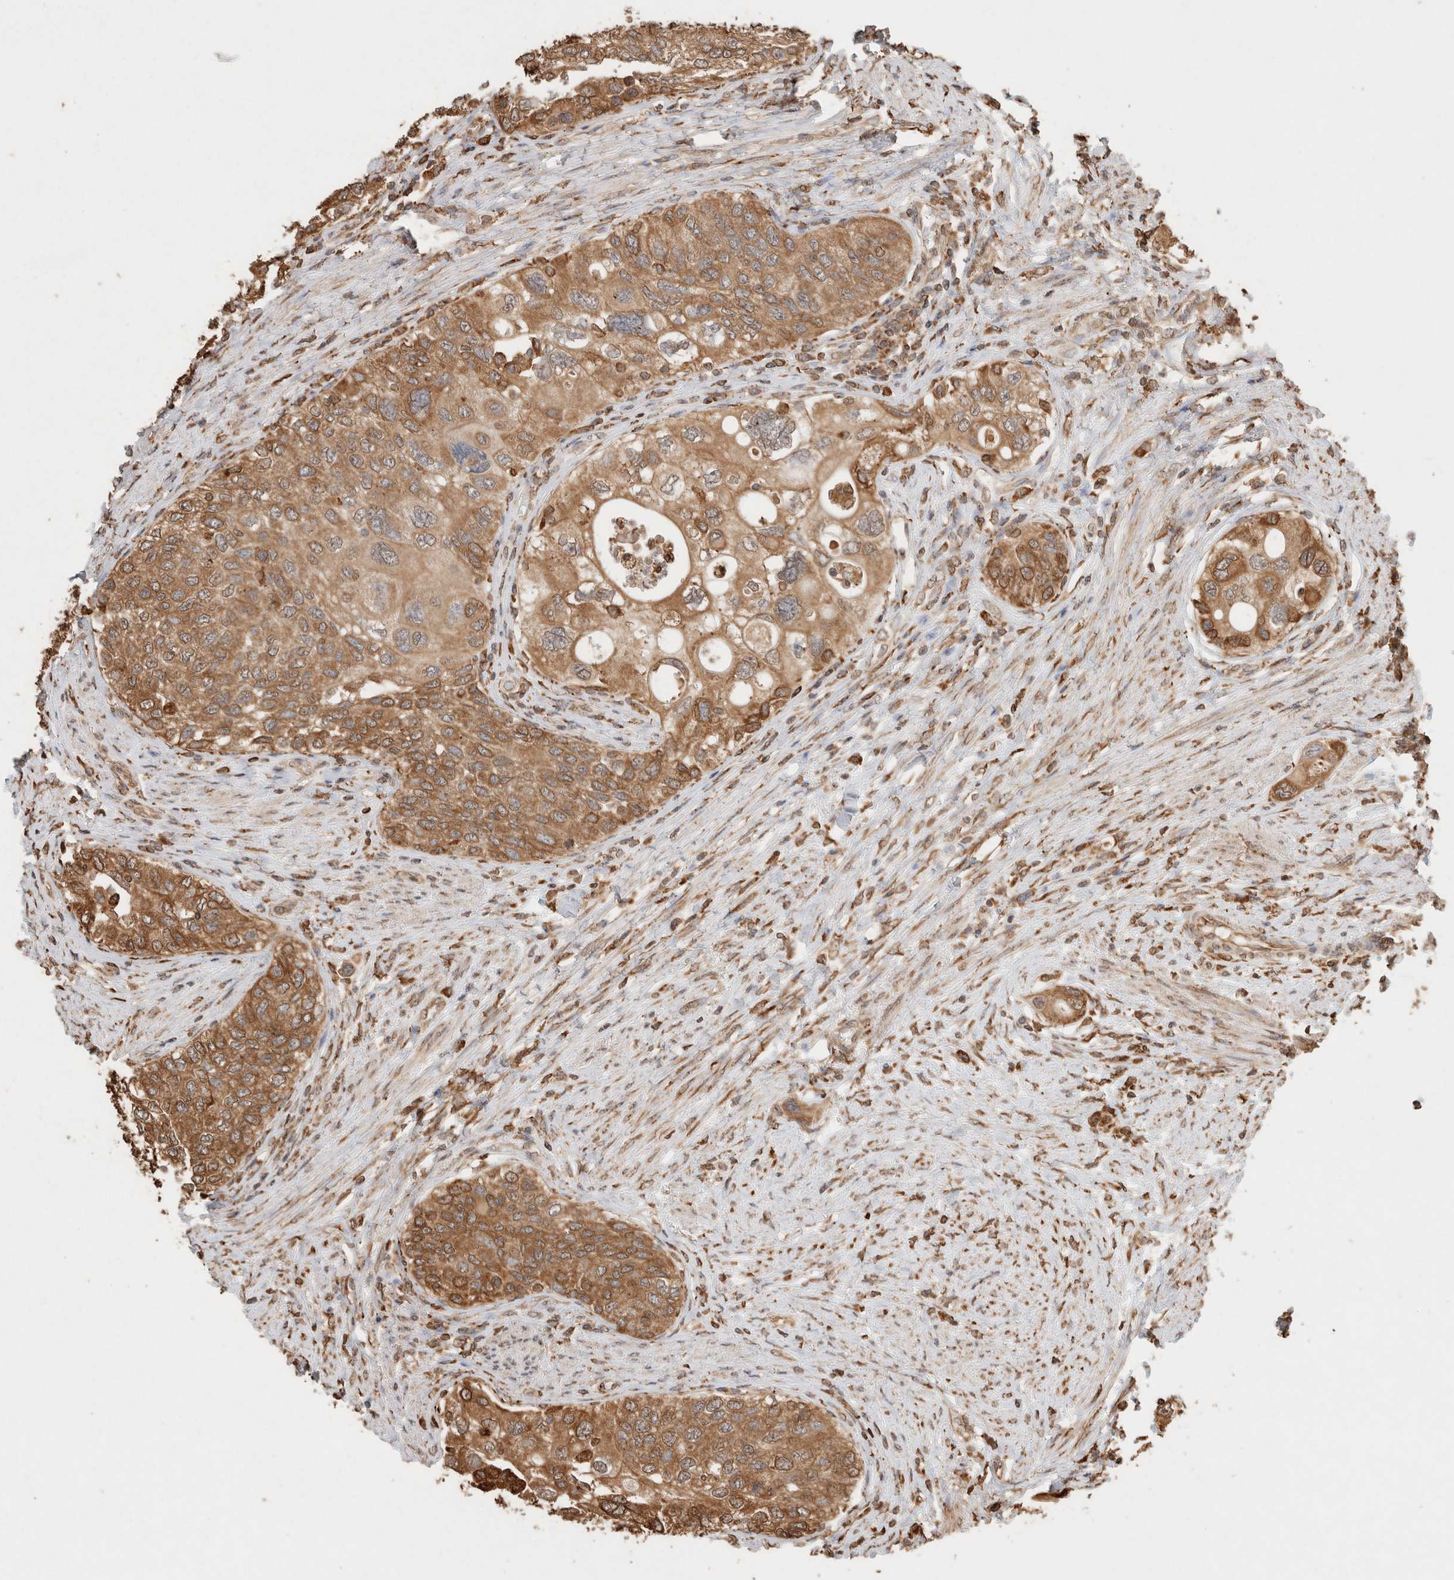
{"staining": {"intensity": "moderate", "quantity": ">75%", "location": "cytoplasmic/membranous"}, "tissue": "urothelial cancer", "cell_type": "Tumor cells", "image_type": "cancer", "snomed": [{"axis": "morphology", "description": "Urothelial carcinoma, High grade"}, {"axis": "topography", "description": "Urinary bladder"}], "caption": "Moderate cytoplasmic/membranous staining for a protein is appreciated in approximately >75% of tumor cells of urothelial cancer using IHC.", "gene": "ERAP1", "patient": {"sex": "female", "age": 56}}